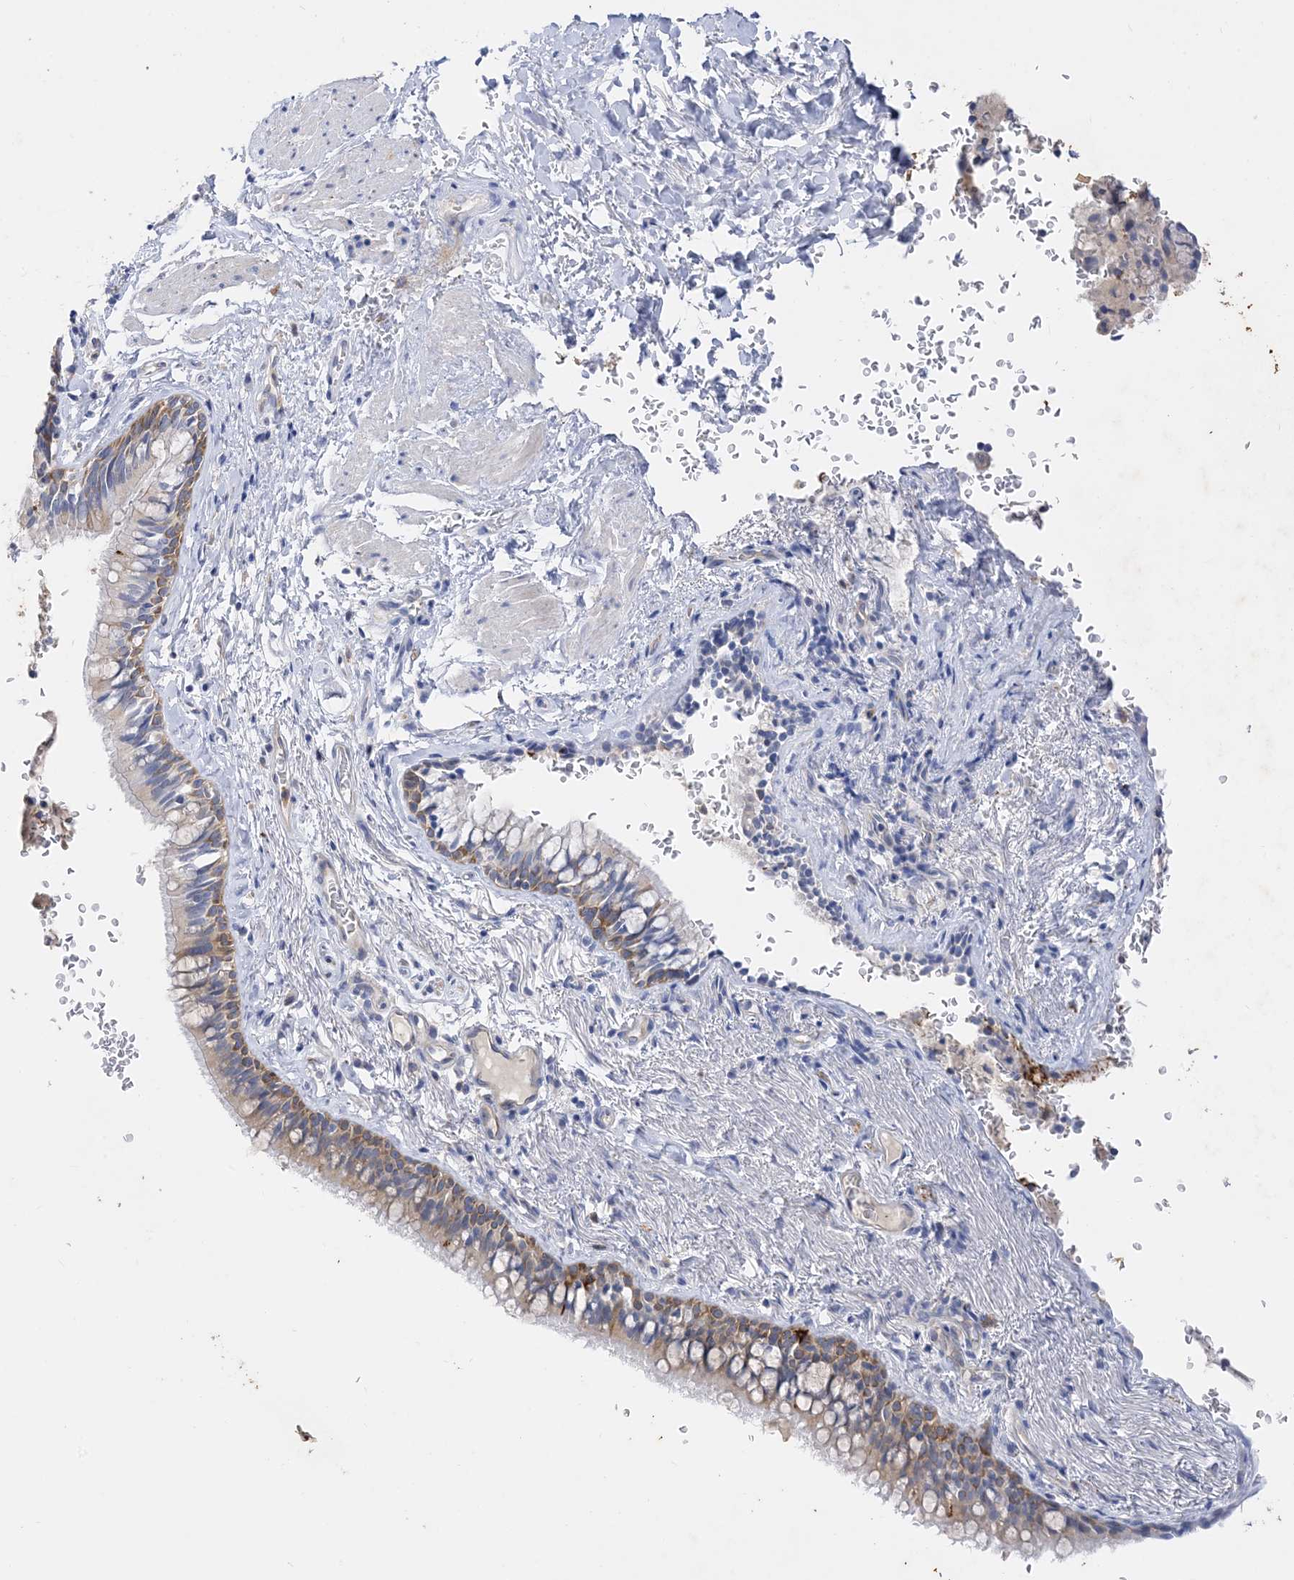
{"staining": {"intensity": "weak", "quantity": "25%-75%", "location": "cytoplasmic/membranous"}, "tissue": "bronchus", "cell_type": "Respiratory epithelial cells", "image_type": "normal", "snomed": [{"axis": "morphology", "description": "Normal tissue, NOS"}, {"axis": "topography", "description": "Cartilage tissue"}, {"axis": "topography", "description": "Bronchus"}], "caption": "Weak cytoplasmic/membranous staining for a protein is appreciated in approximately 25%-75% of respiratory epithelial cells of benign bronchus using IHC.", "gene": "ARV1", "patient": {"sex": "female", "age": 36}}